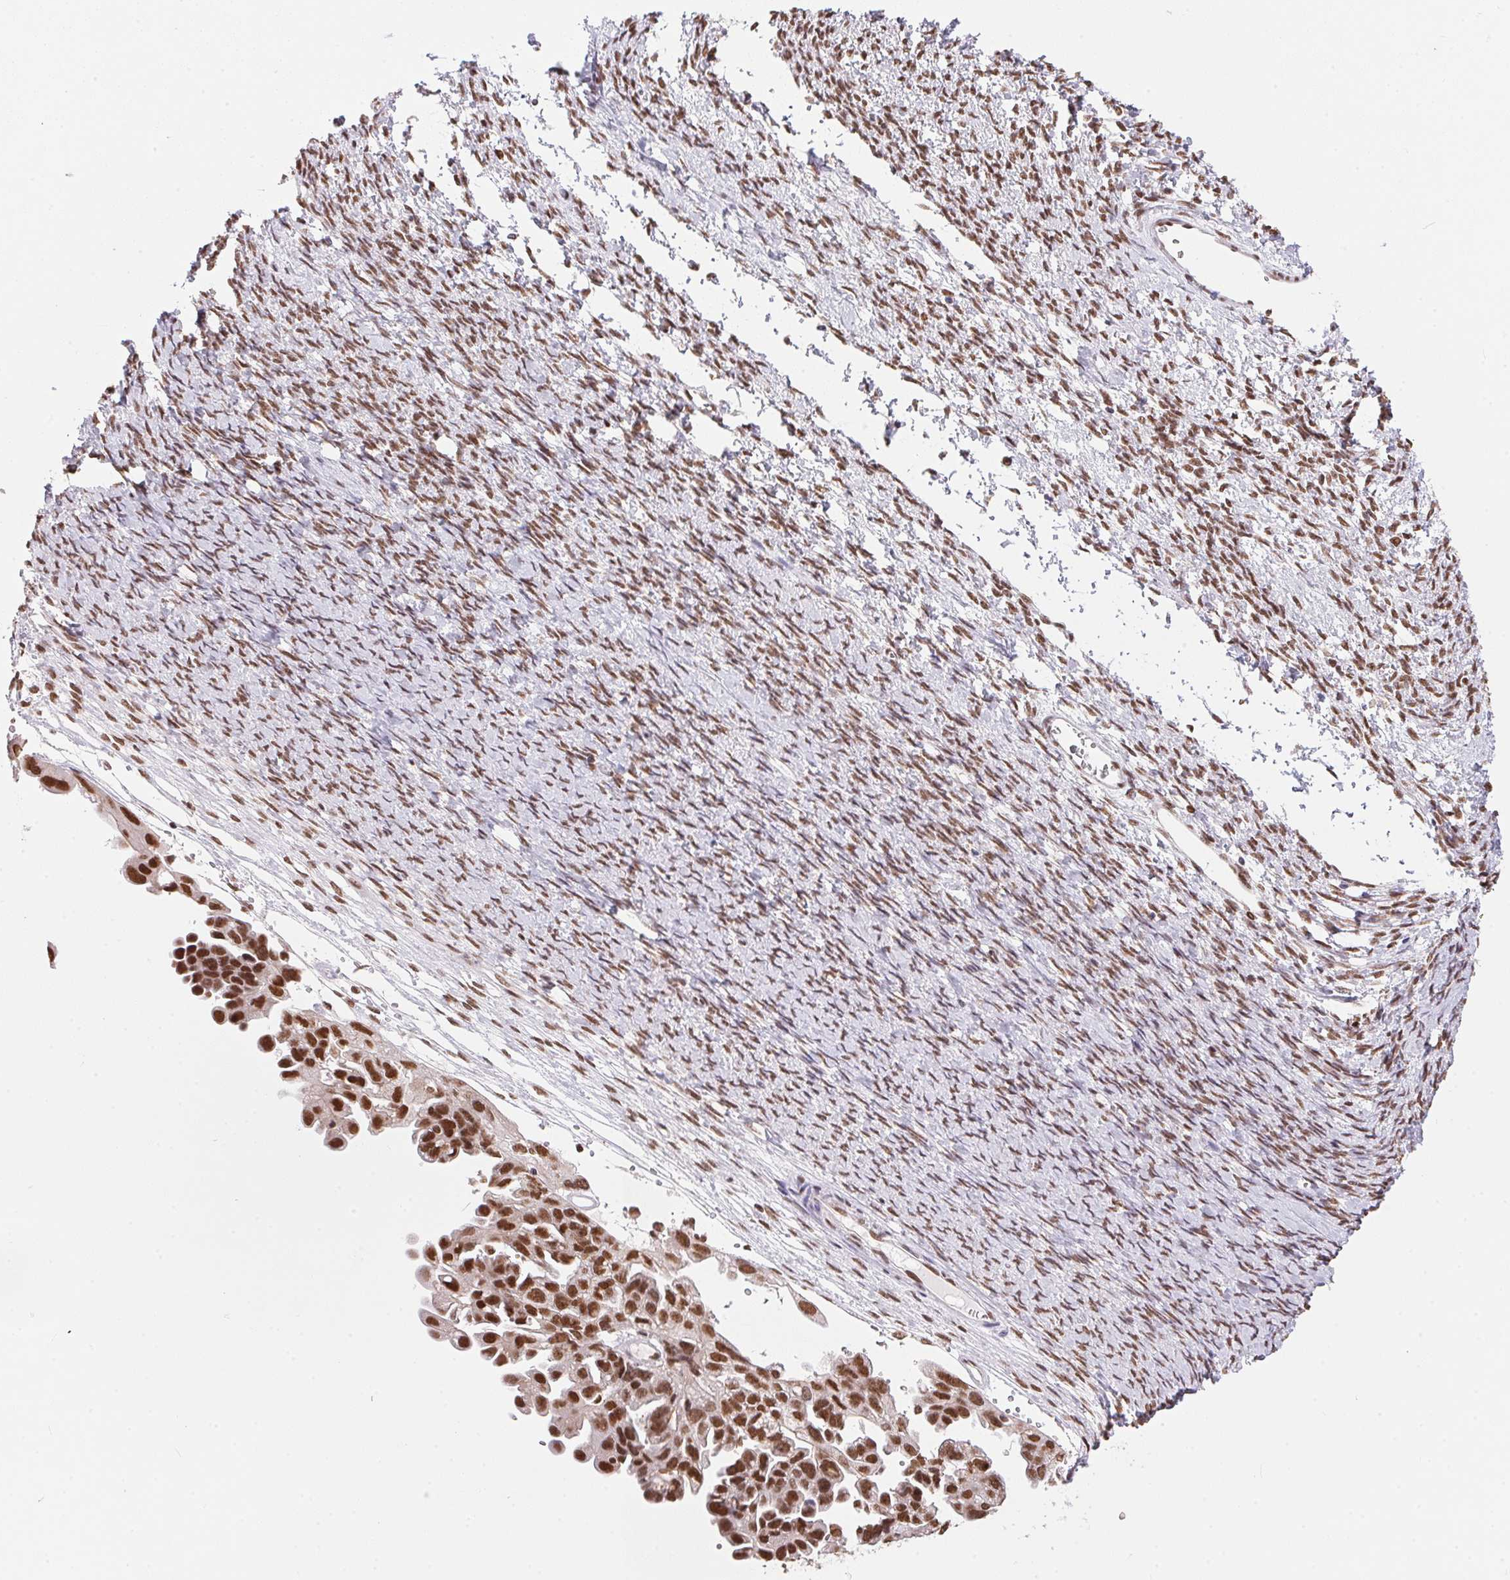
{"staining": {"intensity": "strong", "quantity": ">75%", "location": "nuclear"}, "tissue": "ovarian cancer", "cell_type": "Tumor cells", "image_type": "cancer", "snomed": [{"axis": "morphology", "description": "Cystadenocarcinoma, serous, NOS"}, {"axis": "topography", "description": "Ovary"}], "caption": "IHC photomicrograph of neoplastic tissue: ovarian cancer (serous cystadenocarcinoma) stained using IHC shows high levels of strong protein expression localized specifically in the nuclear of tumor cells, appearing as a nuclear brown color.", "gene": "NFE2L1", "patient": {"sex": "female", "age": 53}}